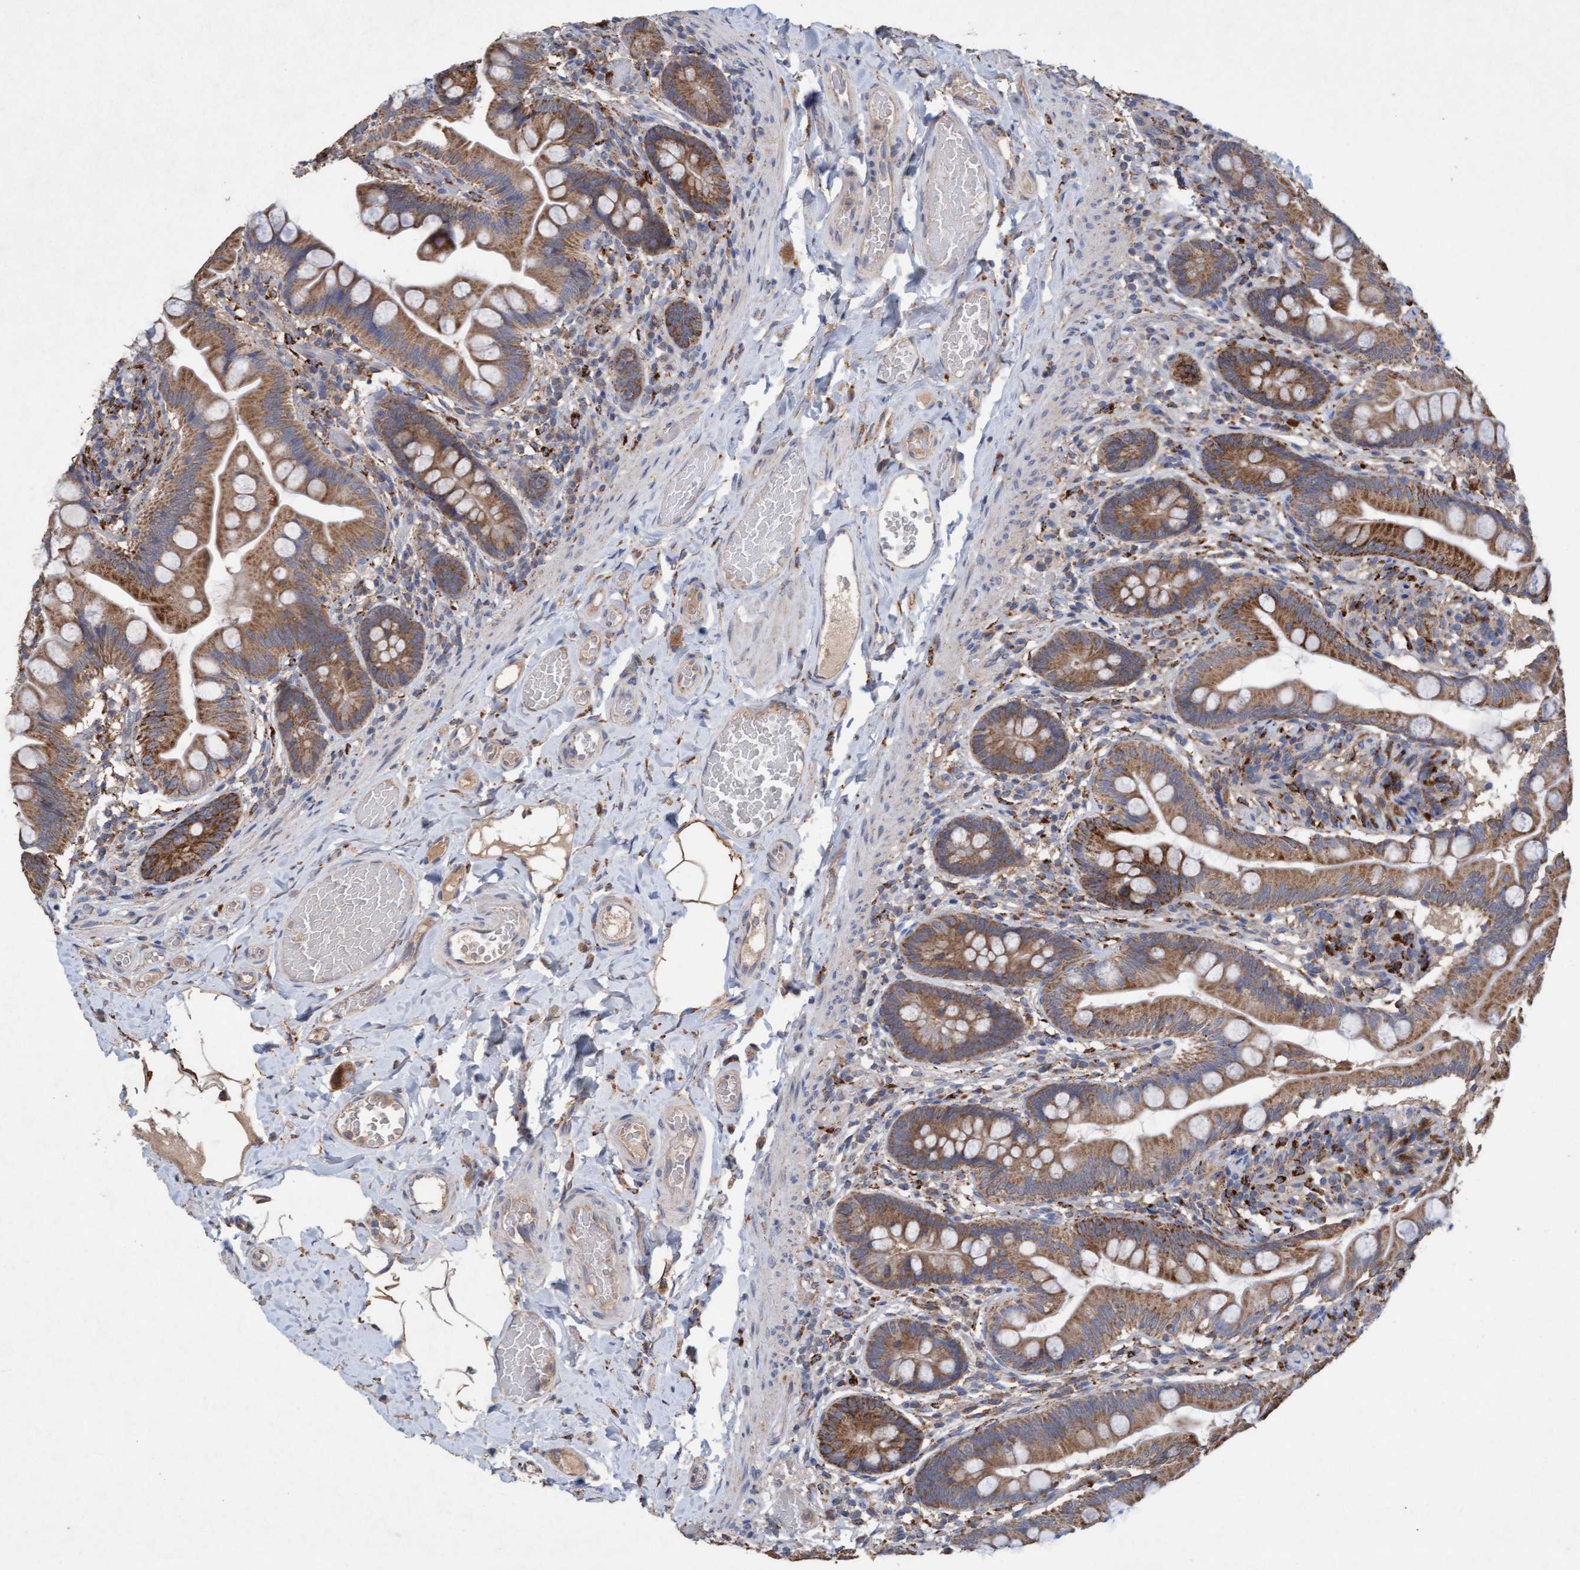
{"staining": {"intensity": "moderate", "quantity": ">75%", "location": "cytoplasmic/membranous"}, "tissue": "small intestine", "cell_type": "Glandular cells", "image_type": "normal", "snomed": [{"axis": "morphology", "description": "Normal tissue, NOS"}, {"axis": "topography", "description": "Small intestine"}], "caption": "Moderate cytoplasmic/membranous expression is appreciated in approximately >75% of glandular cells in normal small intestine.", "gene": "ATPAF2", "patient": {"sex": "female", "age": 56}}